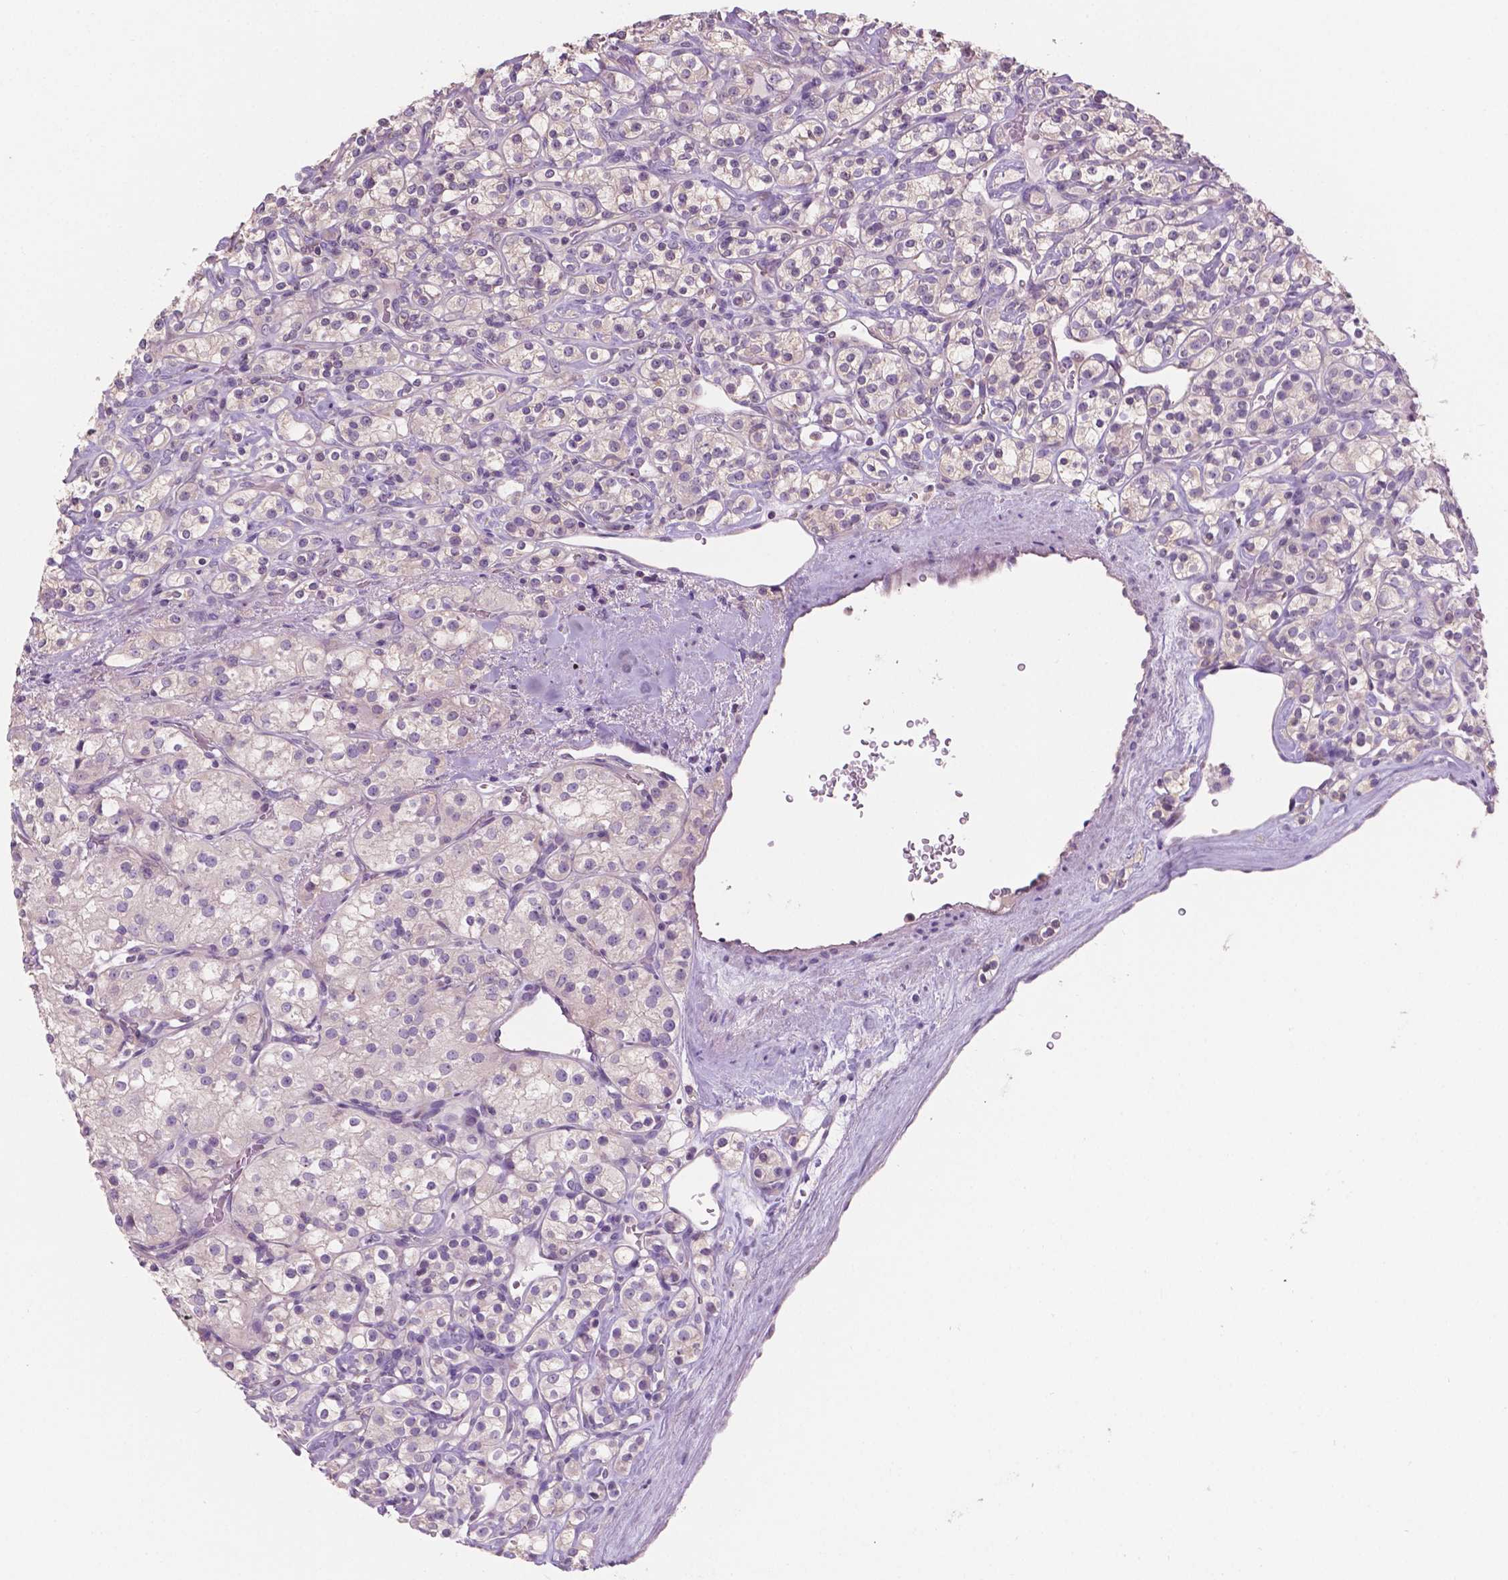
{"staining": {"intensity": "negative", "quantity": "none", "location": "none"}, "tissue": "renal cancer", "cell_type": "Tumor cells", "image_type": "cancer", "snomed": [{"axis": "morphology", "description": "Adenocarcinoma, NOS"}, {"axis": "topography", "description": "Kidney"}], "caption": "Immunohistochemistry (IHC) histopathology image of neoplastic tissue: human renal cancer stained with DAB displays no significant protein expression in tumor cells.", "gene": "SBSN", "patient": {"sex": "male", "age": 77}}